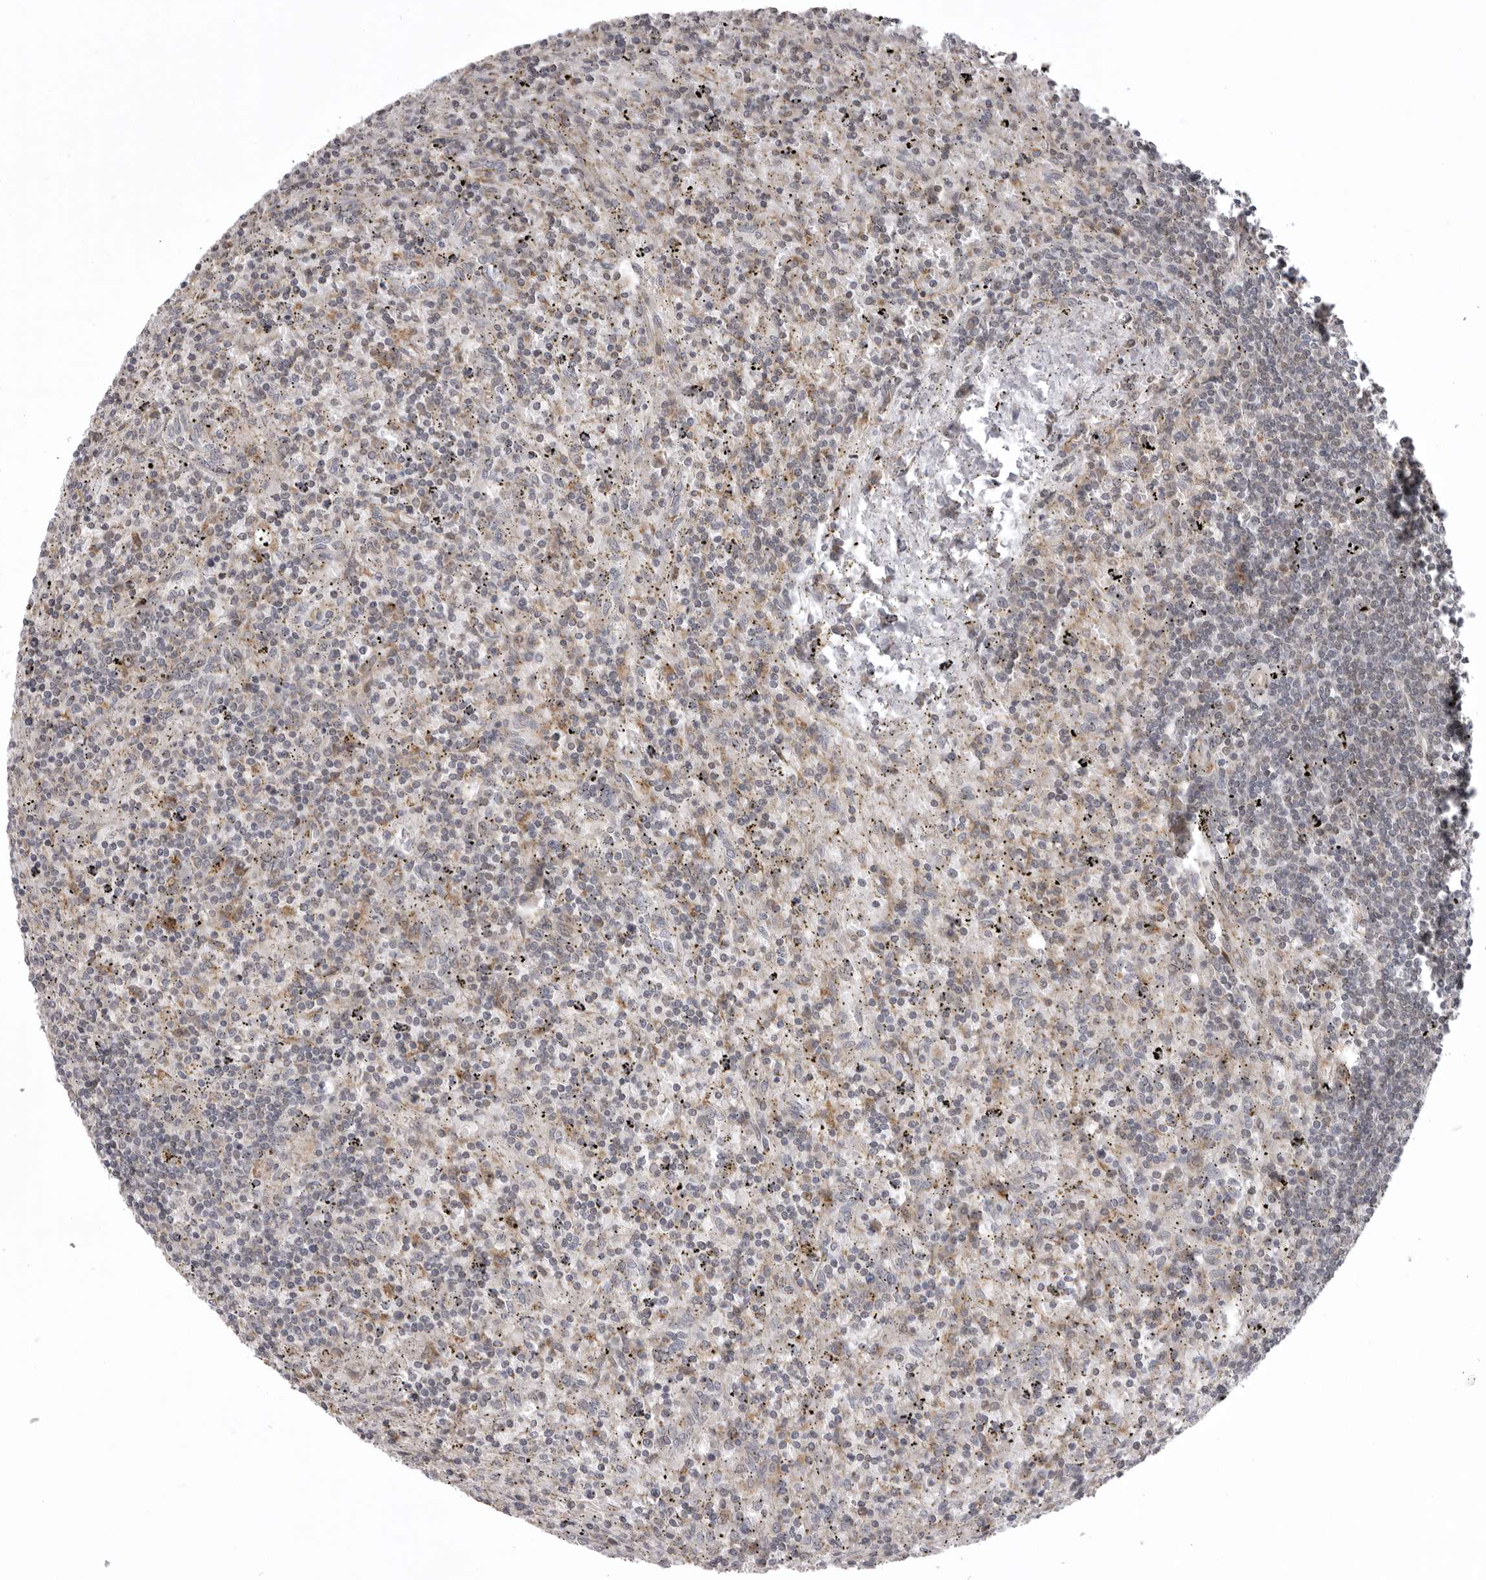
{"staining": {"intensity": "negative", "quantity": "none", "location": "none"}, "tissue": "lymphoma", "cell_type": "Tumor cells", "image_type": "cancer", "snomed": [{"axis": "morphology", "description": "Malignant lymphoma, non-Hodgkin's type, Low grade"}, {"axis": "topography", "description": "Spleen"}], "caption": "An IHC histopathology image of low-grade malignant lymphoma, non-Hodgkin's type is shown. There is no staining in tumor cells of low-grade malignant lymphoma, non-Hodgkin's type.", "gene": "C1orf109", "patient": {"sex": "male", "age": 76}}